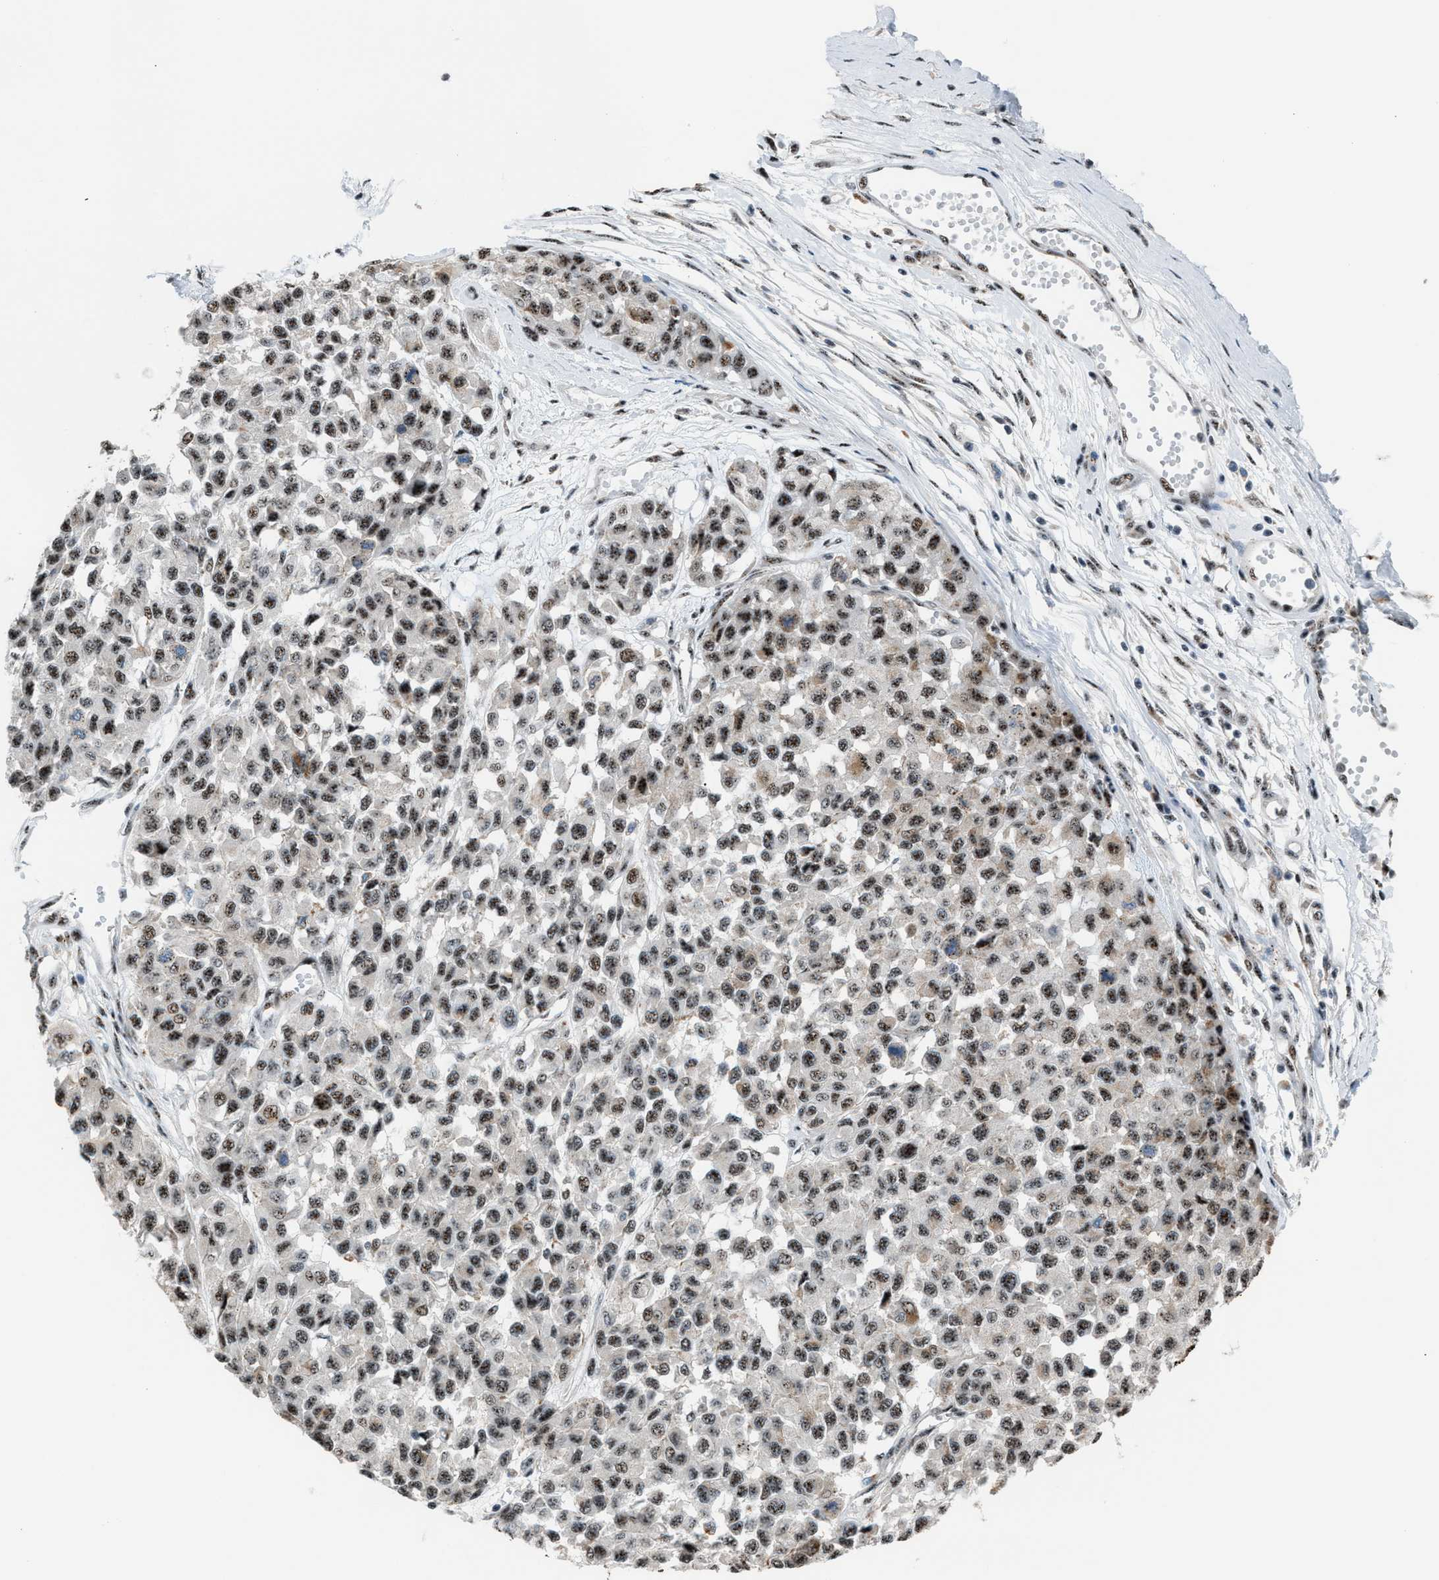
{"staining": {"intensity": "moderate", "quantity": ">75%", "location": "nuclear"}, "tissue": "melanoma", "cell_type": "Tumor cells", "image_type": "cancer", "snomed": [{"axis": "morphology", "description": "Malignant melanoma, NOS"}, {"axis": "topography", "description": "Skin"}], "caption": "Protein expression analysis of melanoma shows moderate nuclear staining in approximately >75% of tumor cells.", "gene": "CENPP", "patient": {"sex": "male", "age": 62}}